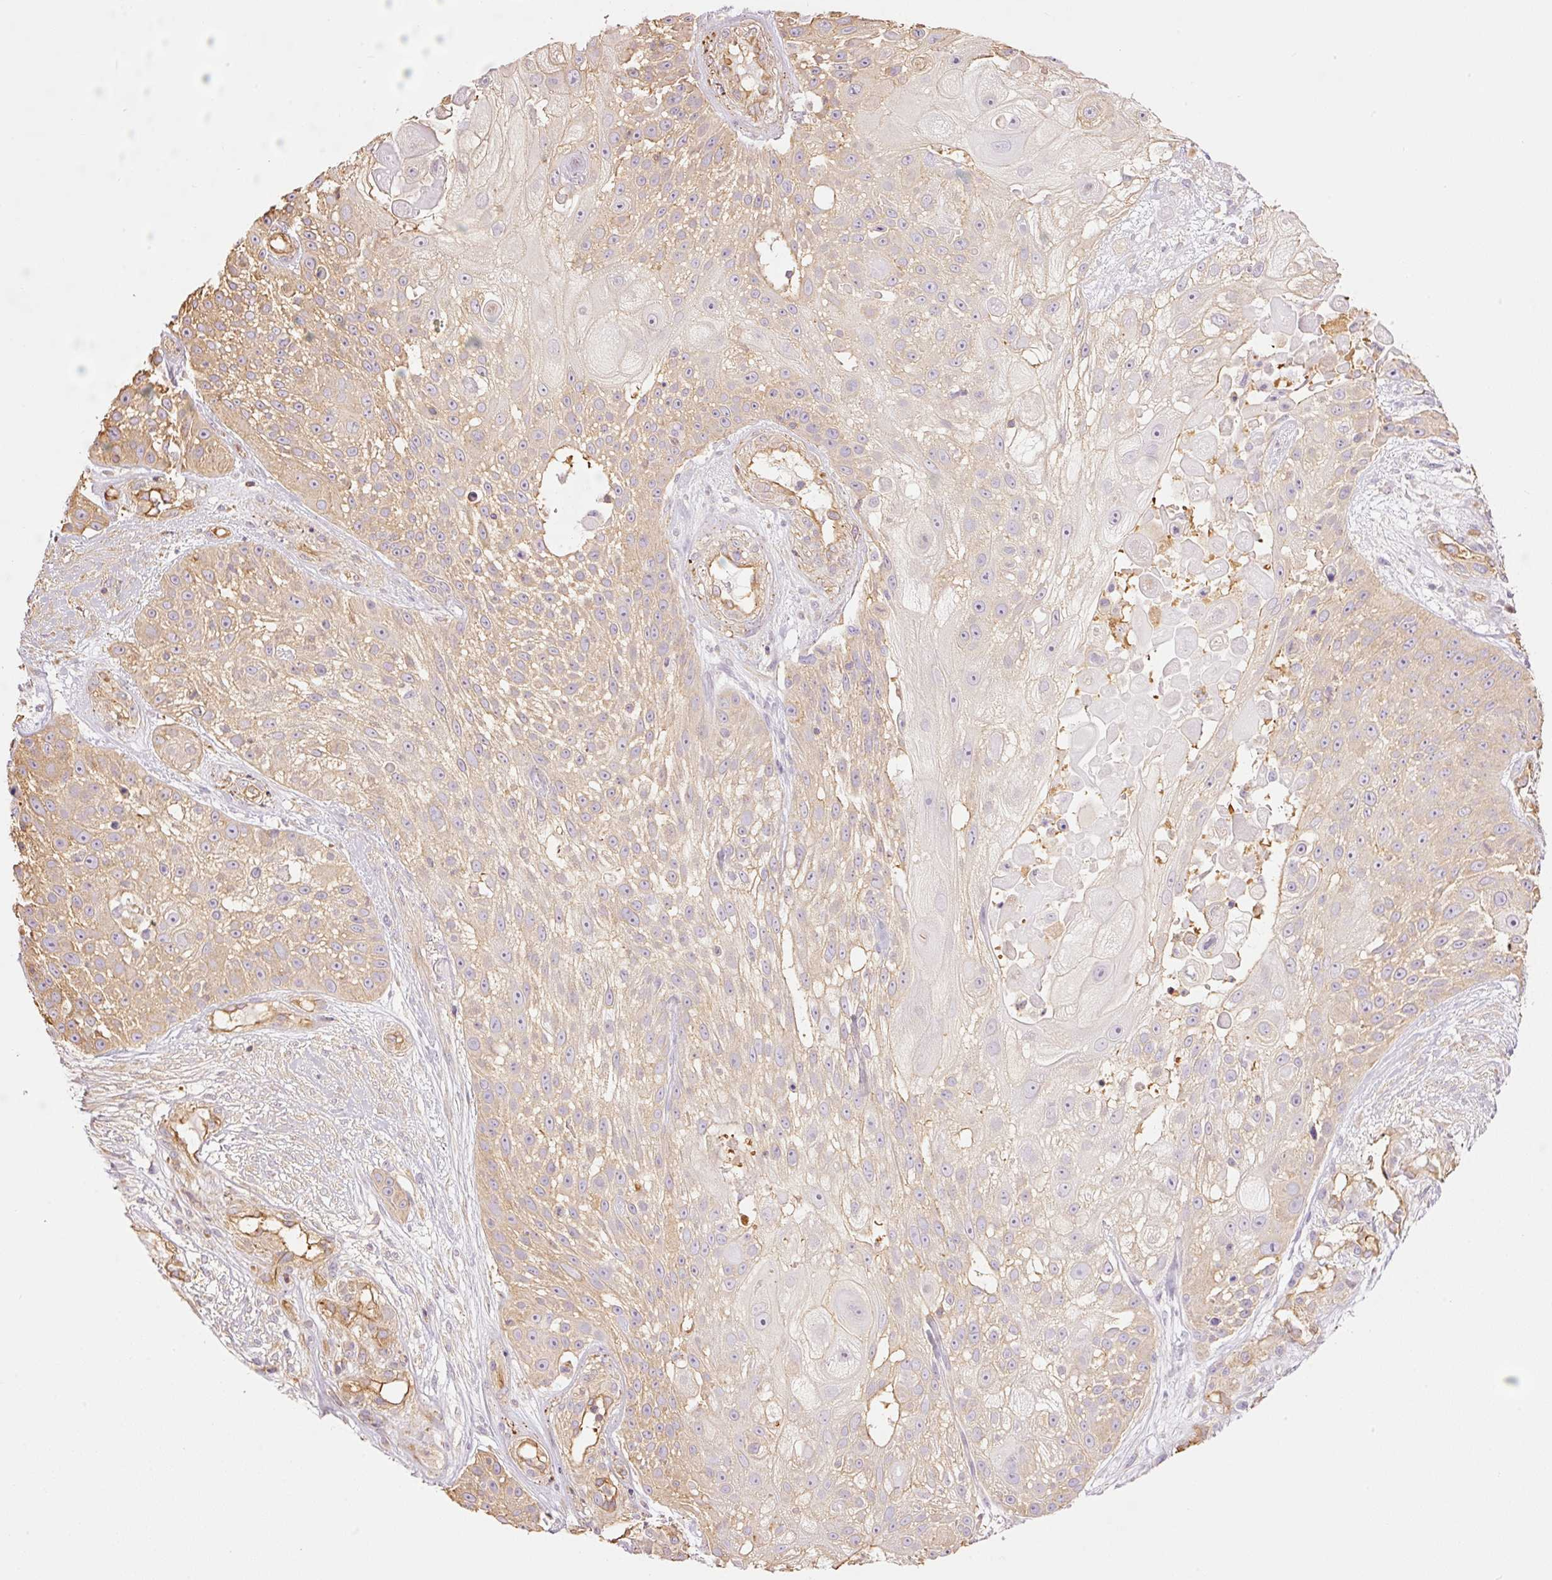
{"staining": {"intensity": "weak", "quantity": "25%-75%", "location": "cytoplasmic/membranous"}, "tissue": "skin cancer", "cell_type": "Tumor cells", "image_type": "cancer", "snomed": [{"axis": "morphology", "description": "Squamous cell carcinoma, NOS"}, {"axis": "topography", "description": "Skin"}], "caption": "Protein staining of squamous cell carcinoma (skin) tissue shows weak cytoplasmic/membranous staining in approximately 25%-75% of tumor cells.", "gene": "PPP1R1B", "patient": {"sex": "female", "age": 86}}